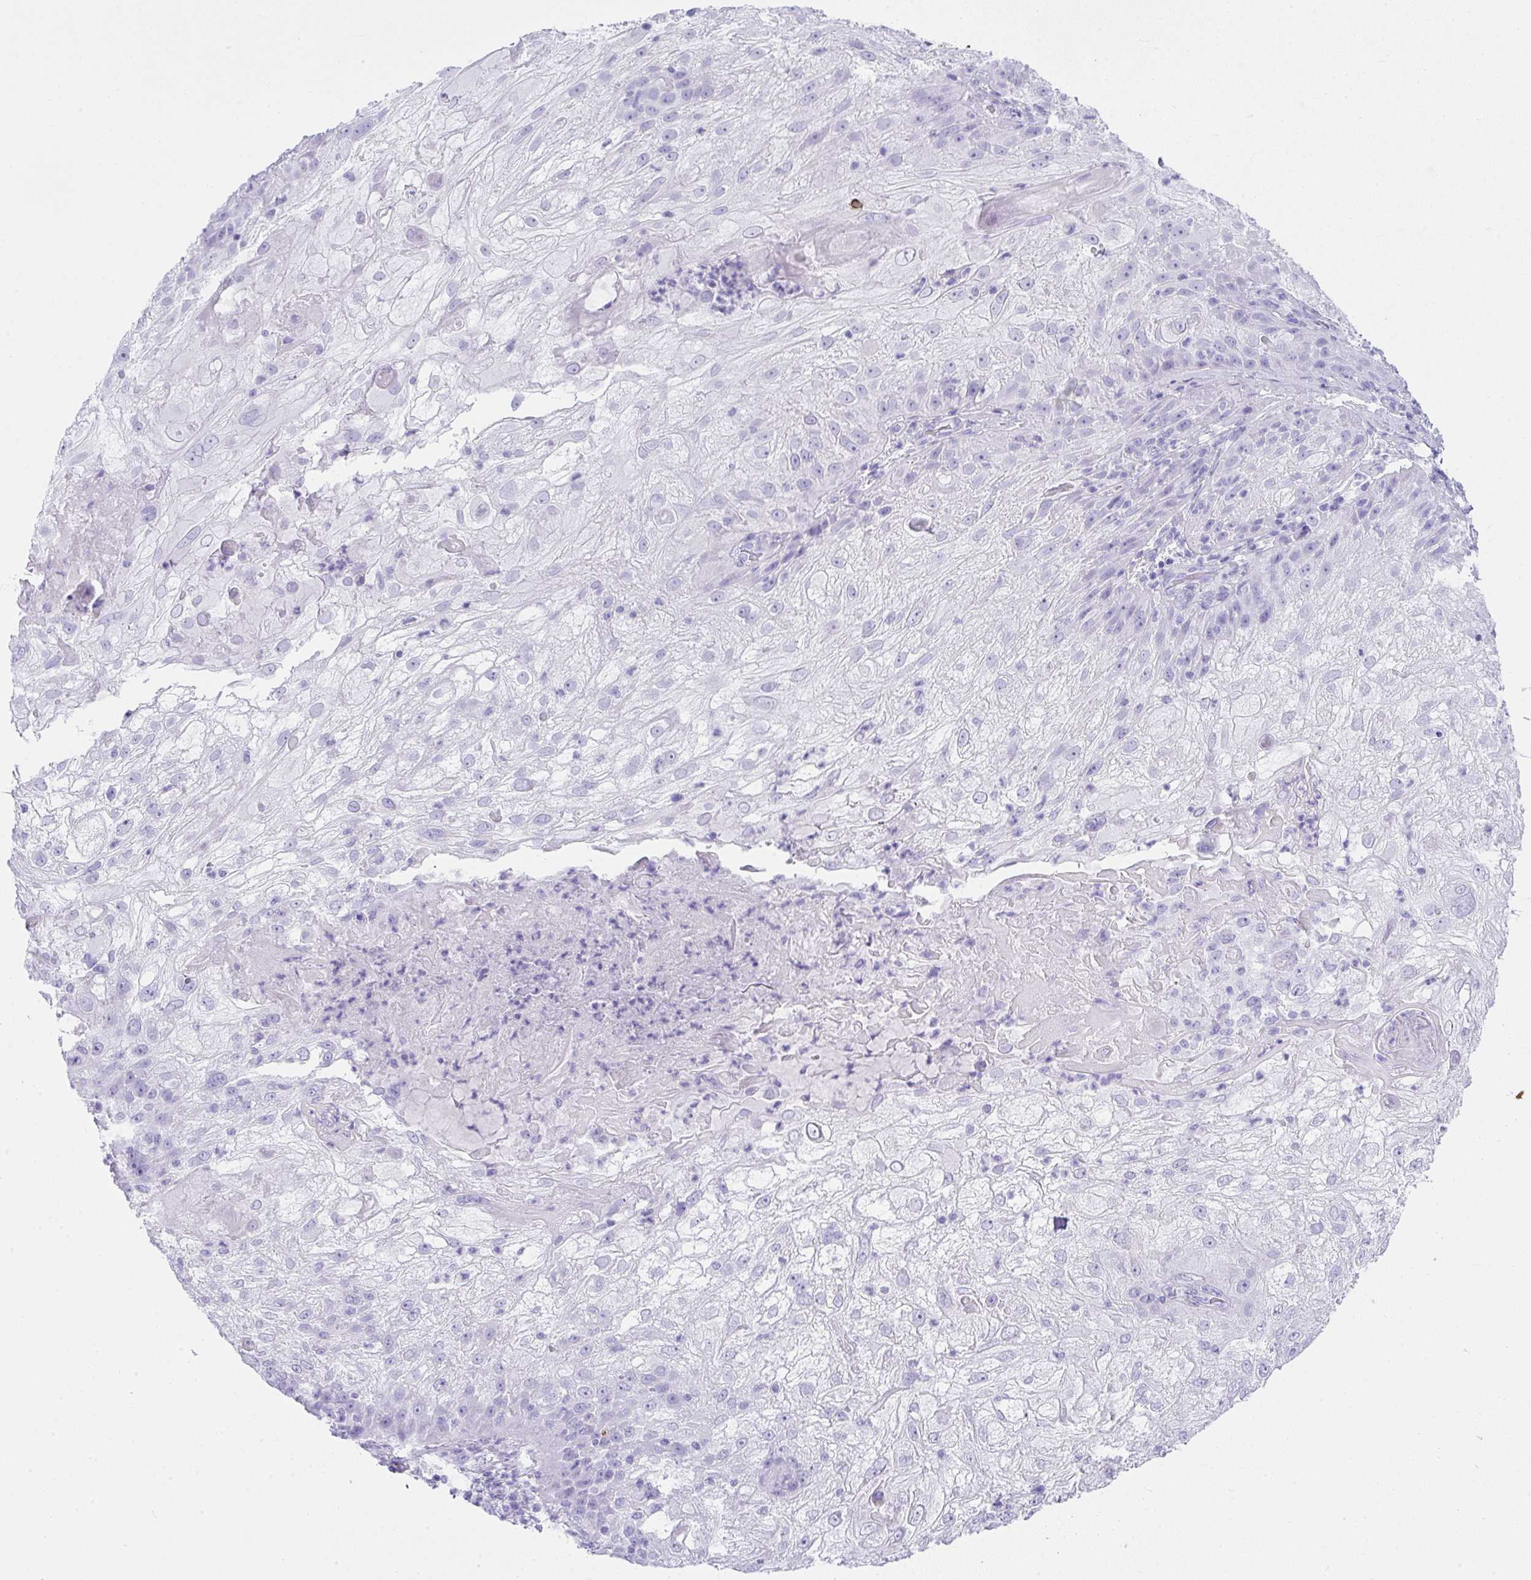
{"staining": {"intensity": "negative", "quantity": "none", "location": "none"}, "tissue": "skin cancer", "cell_type": "Tumor cells", "image_type": "cancer", "snomed": [{"axis": "morphology", "description": "Normal tissue, NOS"}, {"axis": "morphology", "description": "Squamous cell carcinoma, NOS"}, {"axis": "topography", "description": "Skin"}], "caption": "This is a image of immunohistochemistry (IHC) staining of squamous cell carcinoma (skin), which shows no expression in tumor cells. (Brightfield microscopy of DAB (3,3'-diaminobenzidine) IHC at high magnification).", "gene": "CDADC1", "patient": {"sex": "female", "age": 83}}